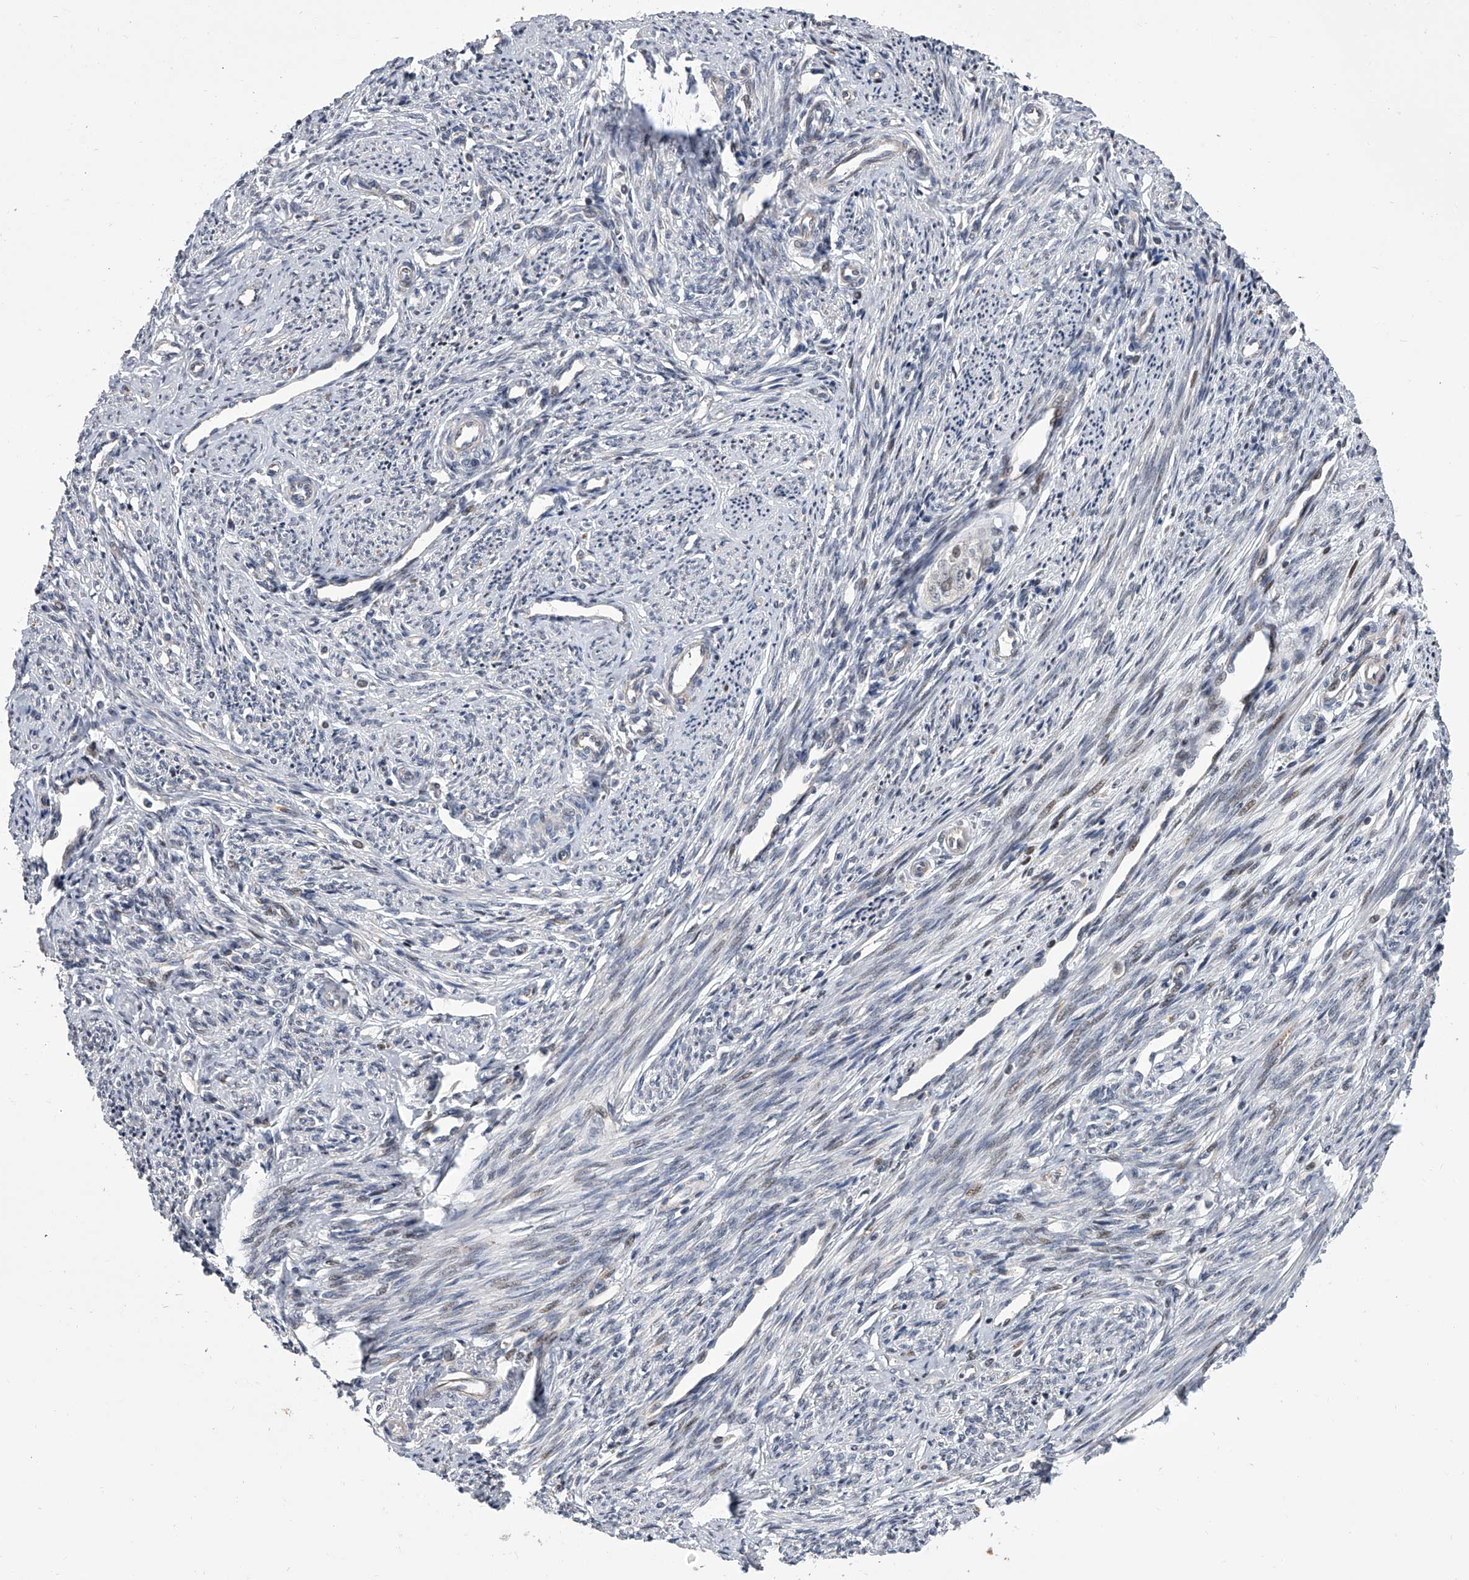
{"staining": {"intensity": "negative", "quantity": "none", "location": "none"}, "tissue": "endometrium", "cell_type": "Cells in endometrial stroma", "image_type": "normal", "snomed": [{"axis": "morphology", "description": "Normal tissue, NOS"}, {"axis": "topography", "description": "Endometrium"}], "caption": "Immunohistochemistry histopathology image of benign endometrium: endometrium stained with DAB reveals no significant protein staining in cells in endometrial stroma. (IHC, brightfield microscopy, high magnification).", "gene": "ZNF426", "patient": {"sex": "female", "age": 56}}